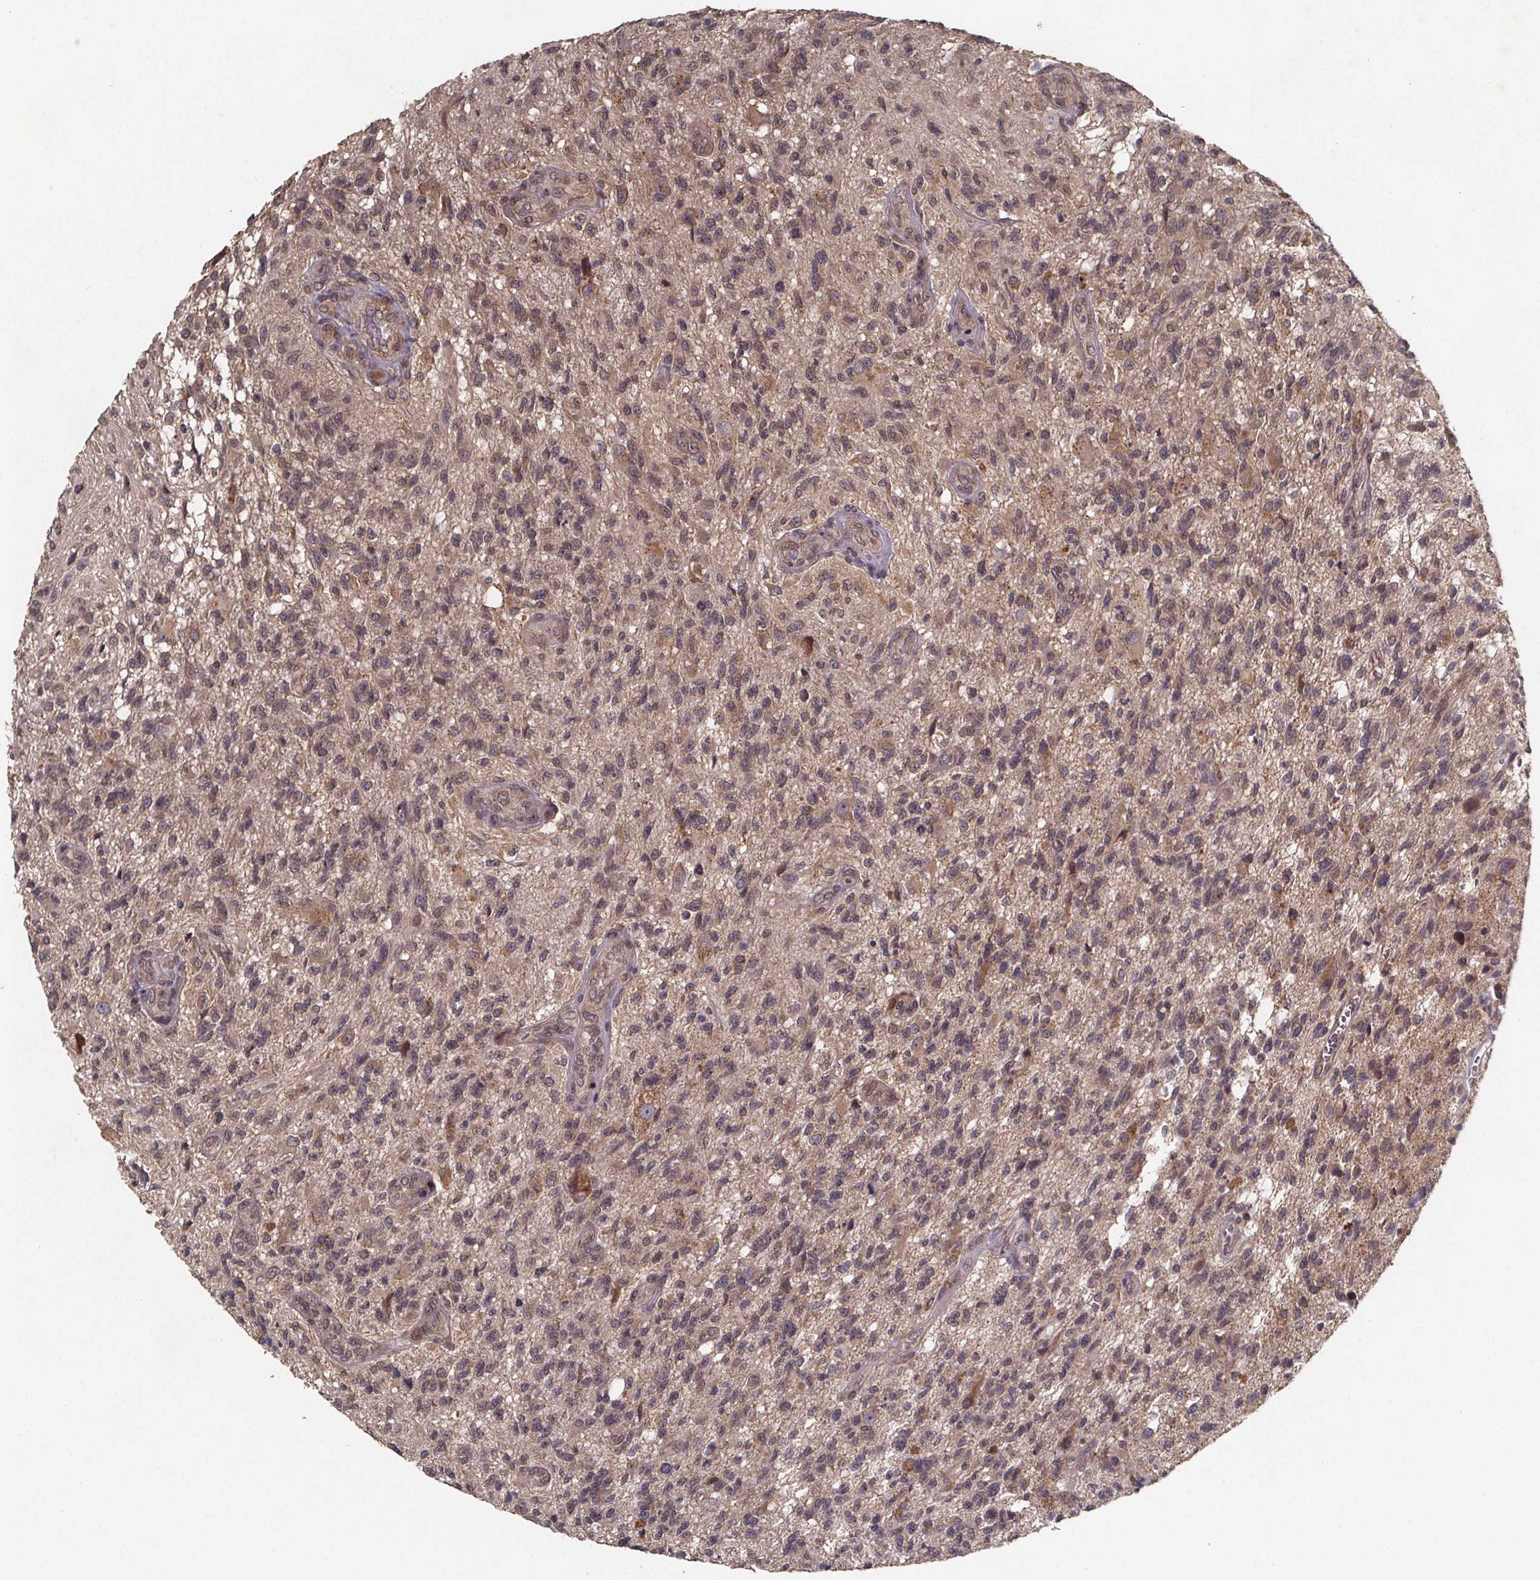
{"staining": {"intensity": "weak", "quantity": "25%-75%", "location": "cytoplasmic/membranous"}, "tissue": "glioma", "cell_type": "Tumor cells", "image_type": "cancer", "snomed": [{"axis": "morphology", "description": "Glioma, malignant, High grade"}, {"axis": "topography", "description": "Brain"}], "caption": "Immunohistochemical staining of glioma displays low levels of weak cytoplasmic/membranous positivity in approximately 25%-75% of tumor cells.", "gene": "PIERCE2", "patient": {"sex": "male", "age": 56}}